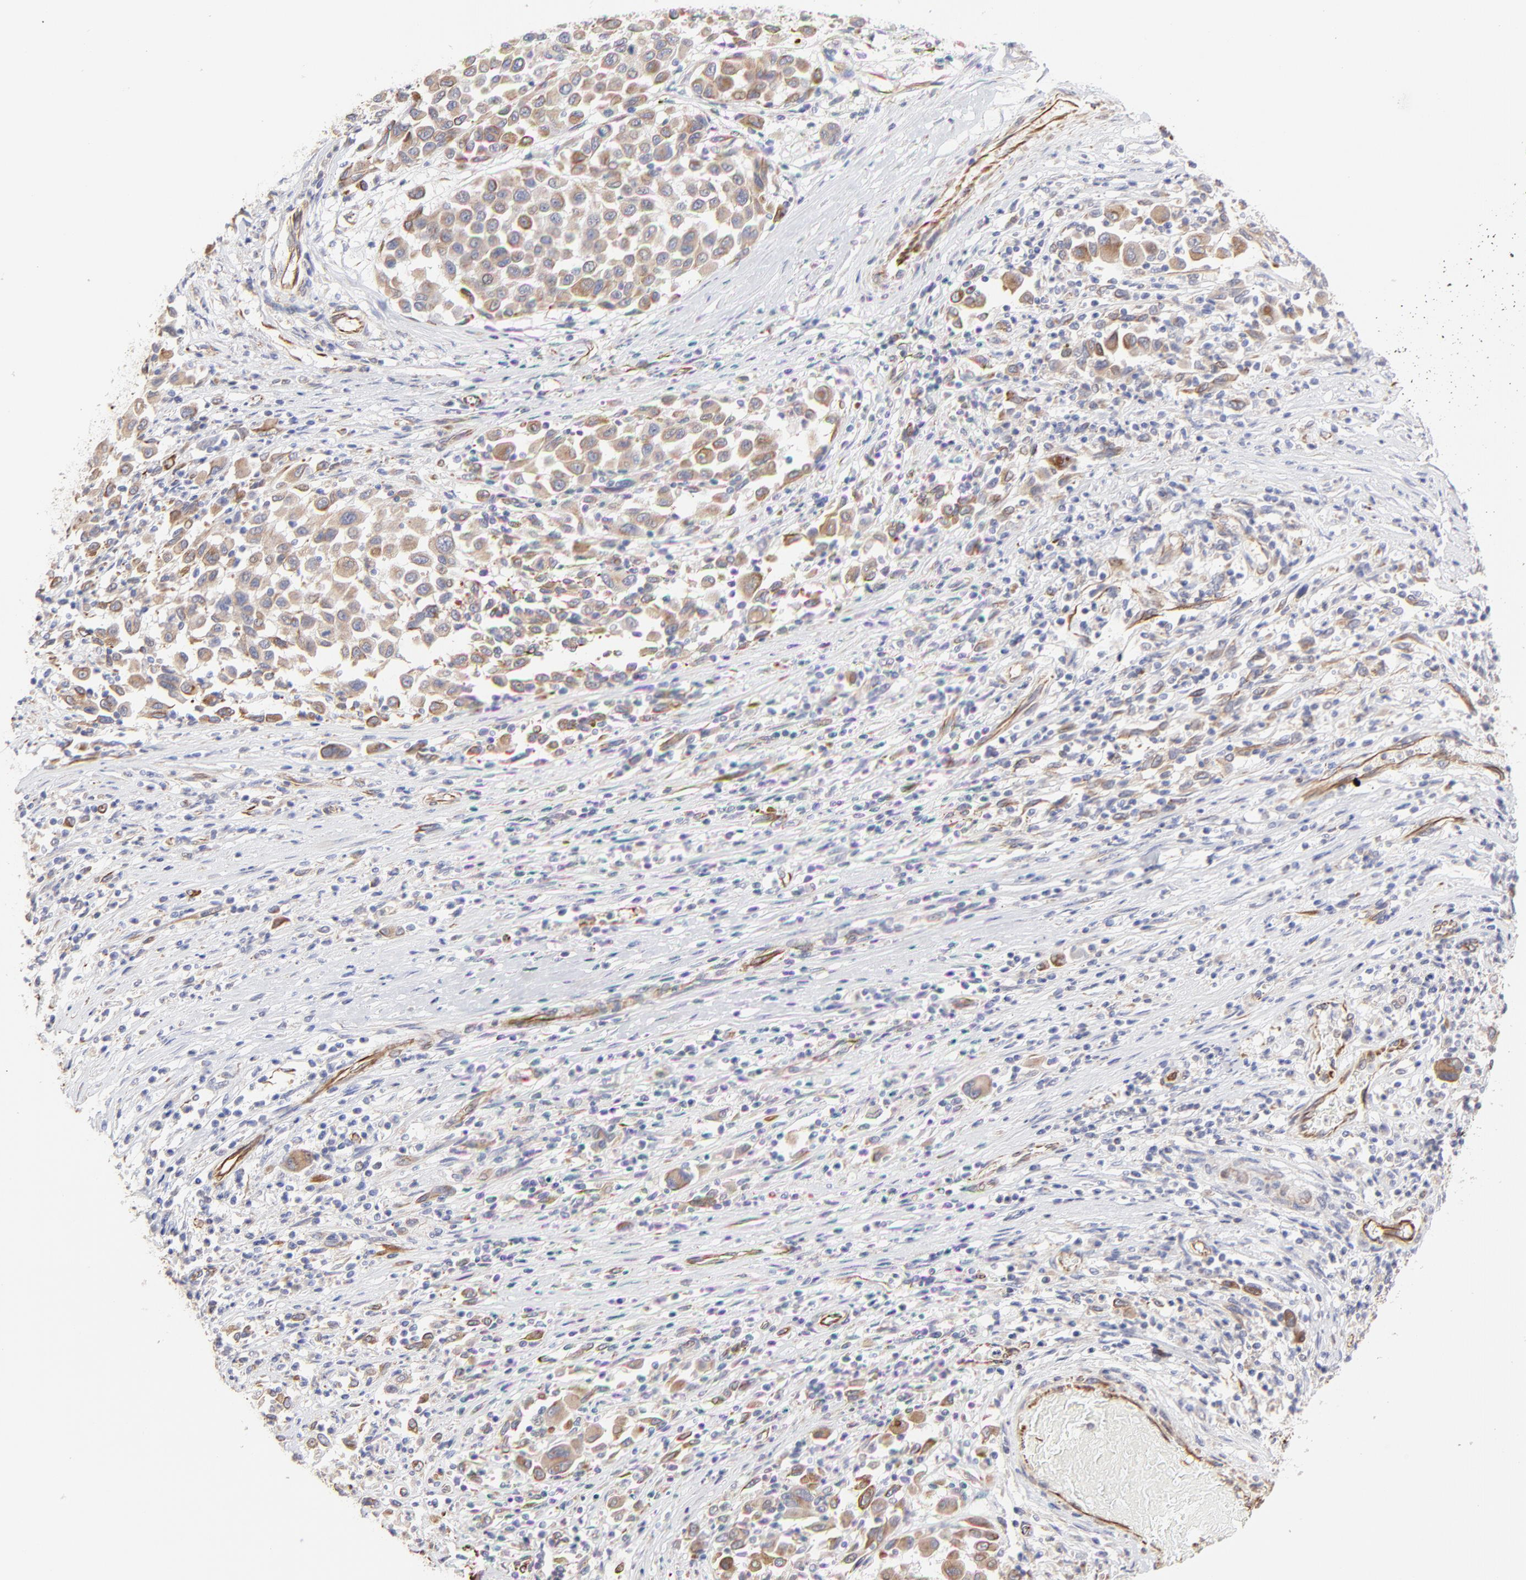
{"staining": {"intensity": "moderate", "quantity": ">75%", "location": "cytoplasmic/membranous"}, "tissue": "melanoma", "cell_type": "Tumor cells", "image_type": "cancer", "snomed": [{"axis": "morphology", "description": "Malignant melanoma, Metastatic site"}, {"axis": "topography", "description": "Lymph node"}], "caption": "A histopathology image of human melanoma stained for a protein displays moderate cytoplasmic/membranous brown staining in tumor cells. (IHC, brightfield microscopy, high magnification).", "gene": "COX8C", "patient": {"sex": "male", "age": 61}}